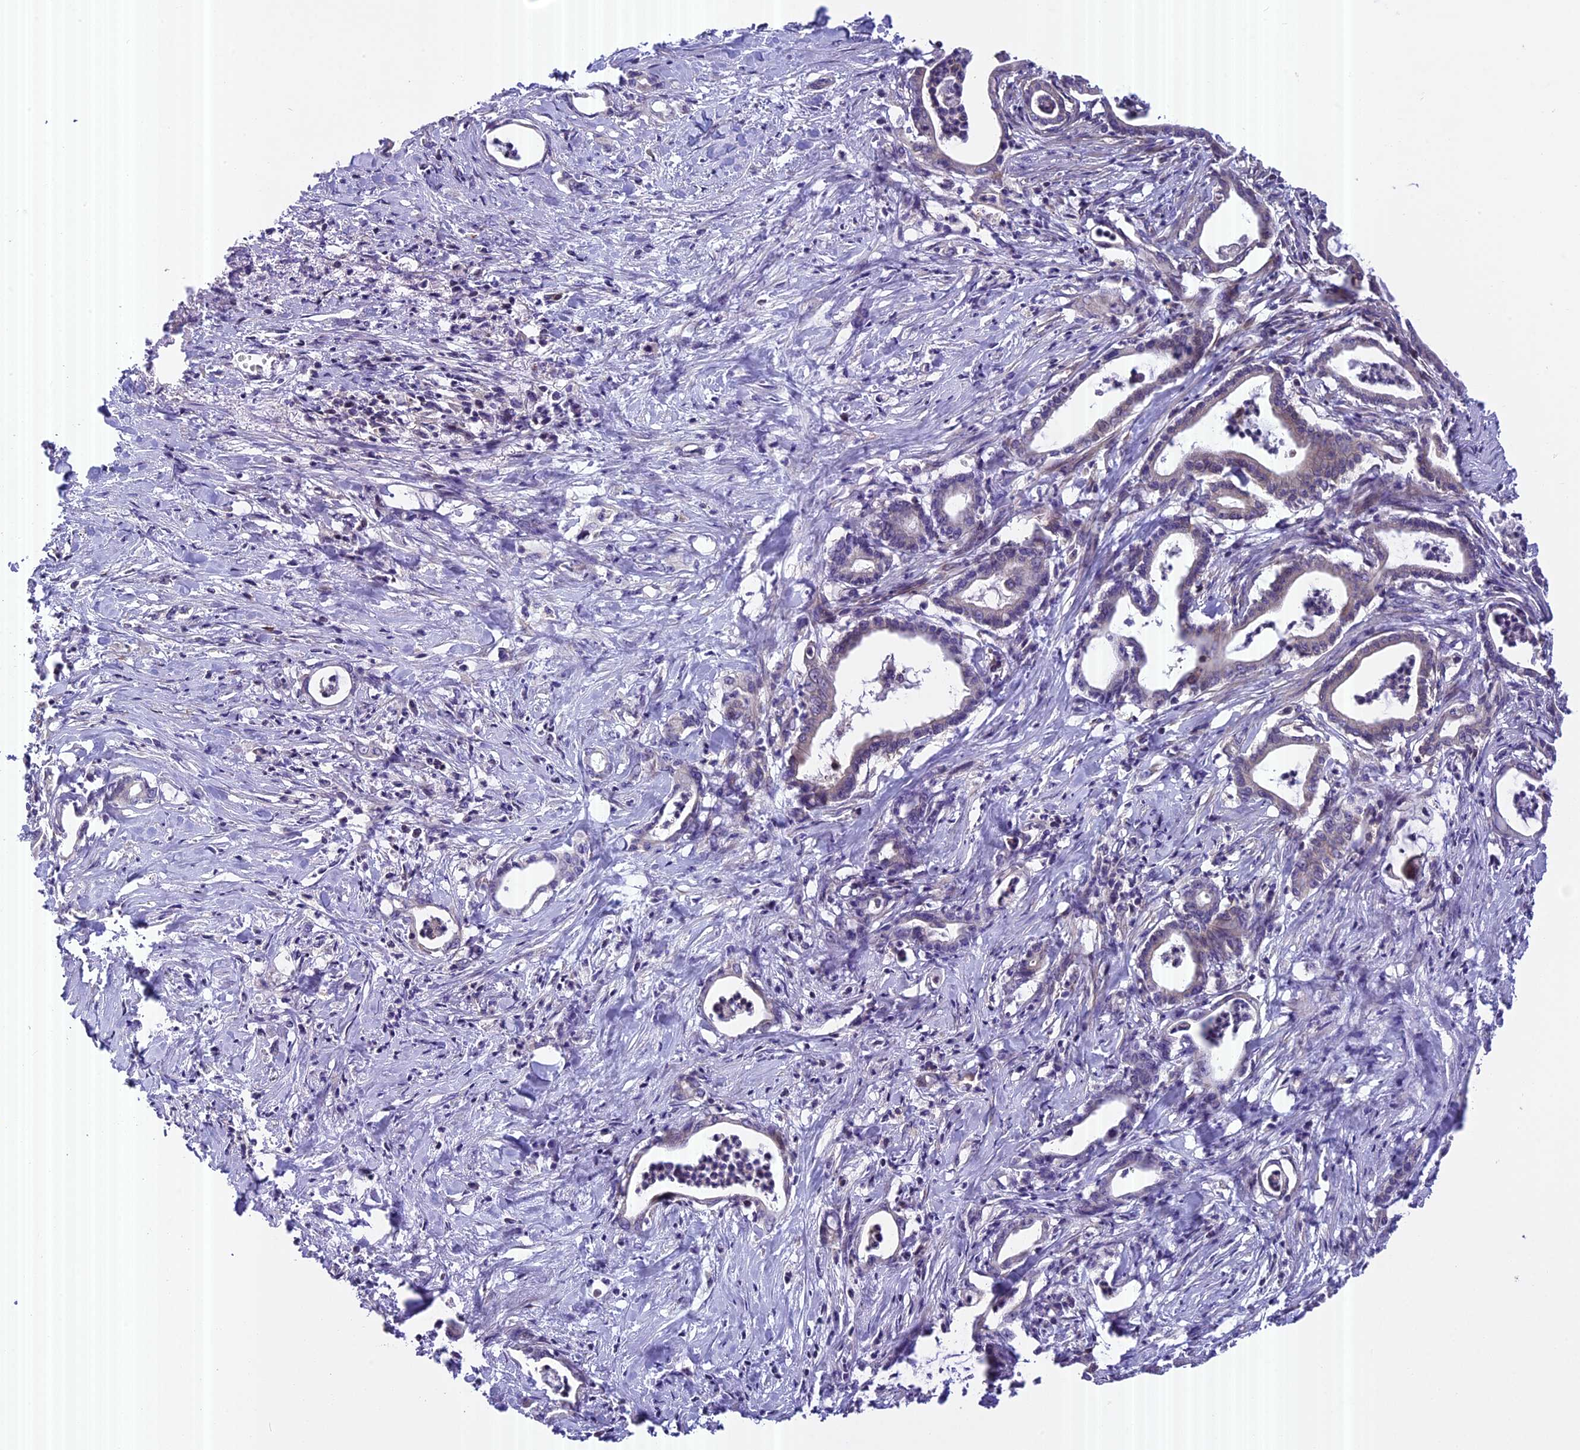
{"staining": {"intensity": "negative", "quantity": "none", "location": "none"}, "tissue": "pancreatic cancer", "cell_type": "Tumor cells", "image_type": "cancer", "snomed": [{"axis": "morphology", "description": "Adenocarcinoma, NOS"}, {"axis": "topography", "description": "Pancreas"}], "caption": "The immunohistochemistry micrograph has no significant expression in tumor cells of pancreatic cancer tissue.", "gene": "FAM98C", "patient": {"sex": "female", "age": 55}}